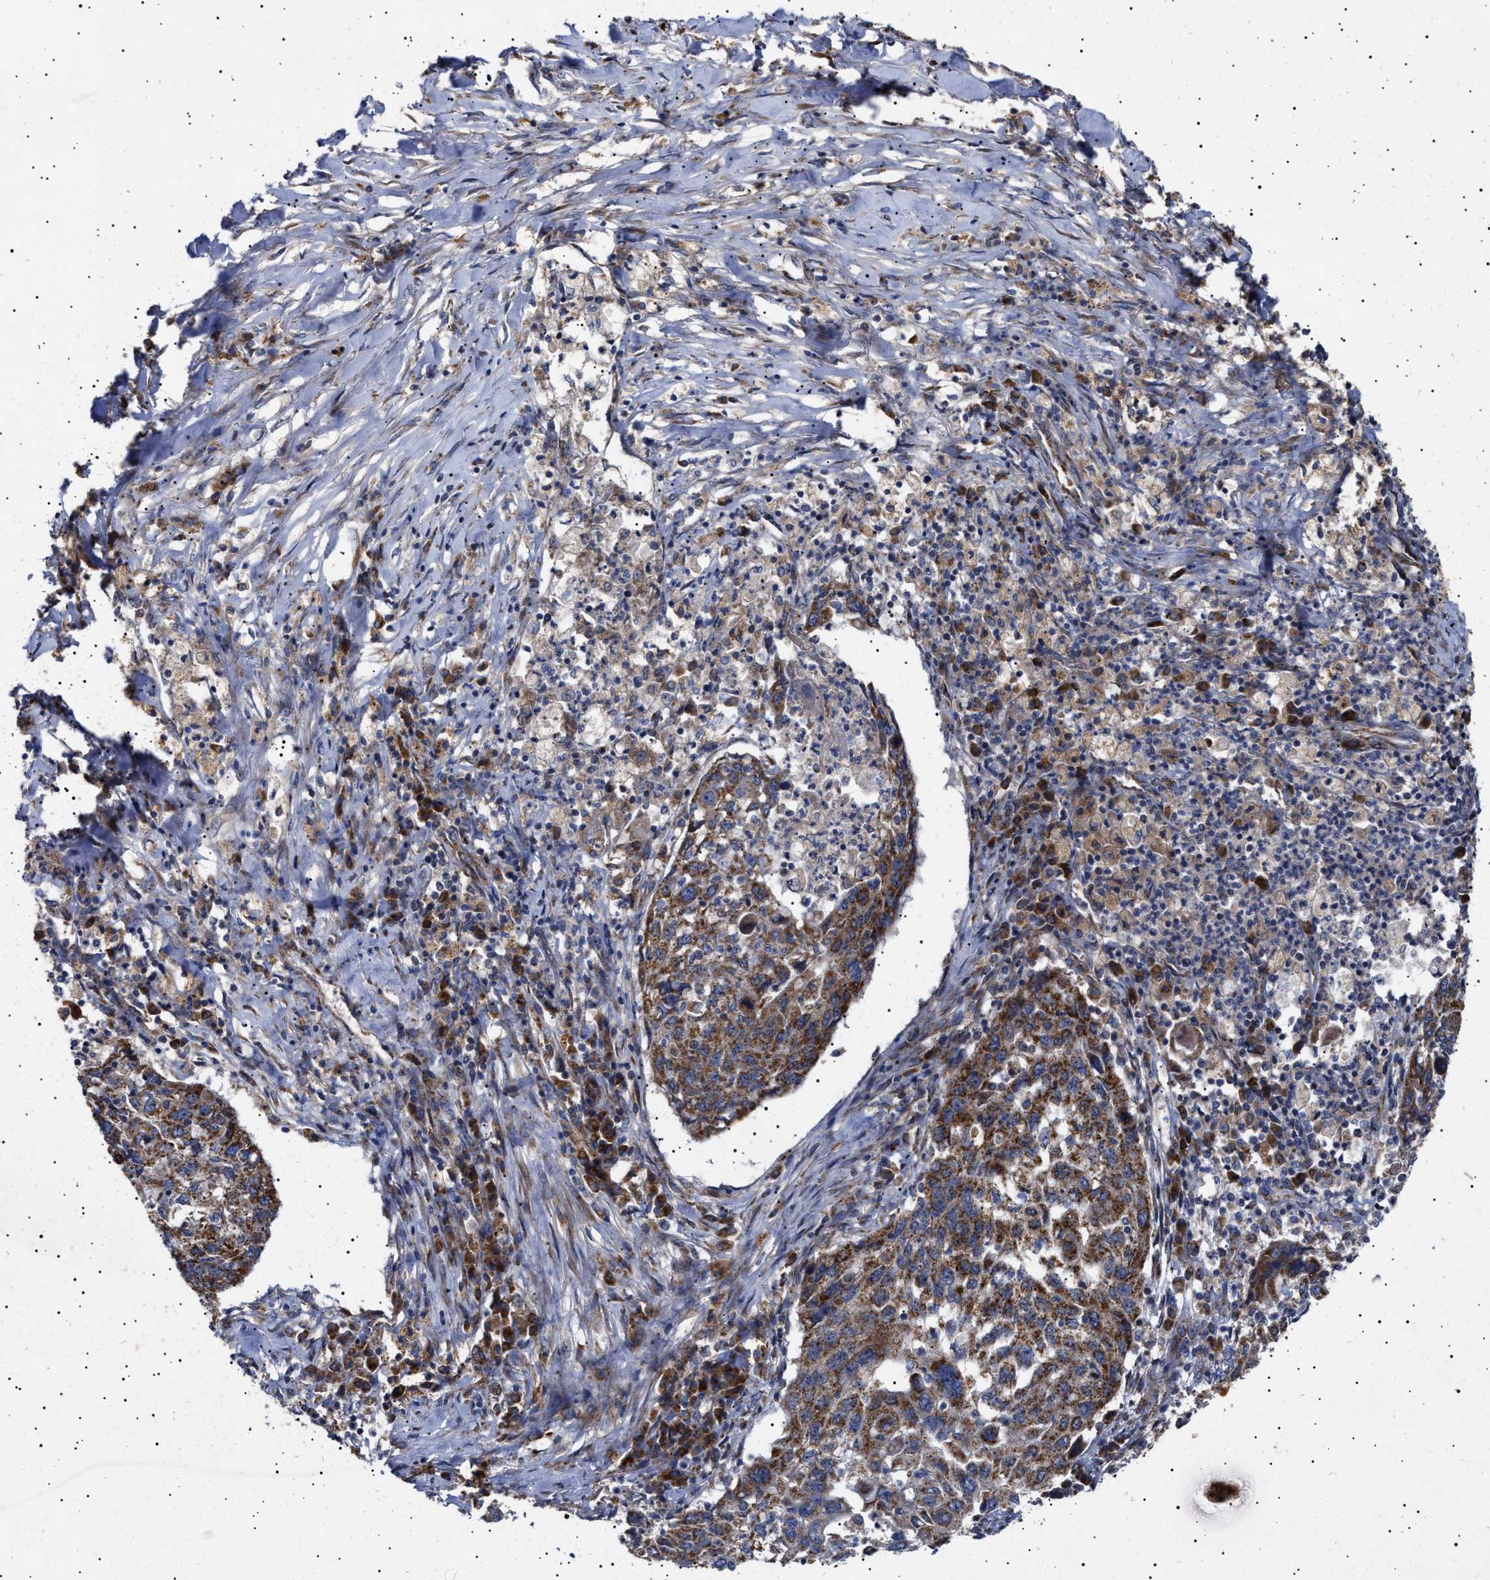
{"staining": {"intensity": "strong", "quantity": ">75%", "location": "cytoplasmic/membranous"}, "tissue": "lung cancer", "cell_type": "Tumor cells", "image_type": "cancer", "snomed": [{"axis": "morphology", "description": "Squamous cell carcinoma, NOS"}, {"axis": "topography", "description": "Lung"}], "caption": "Immunohistochemistry of human lung cancer (squamous cell carcinoma) exhibits high levels of strong cytoplasmic/membranous staining in approximately >75% of tumor cells. The staining was performed using DAB (3,3'-diaminobenzidine) to visualize the protein expression in brown, while the nuclei were stained in blue with hematoxylin (Magnification: 20x).", "gene": "MRPL10", "patient": {"sex": "female", "age": 63}}